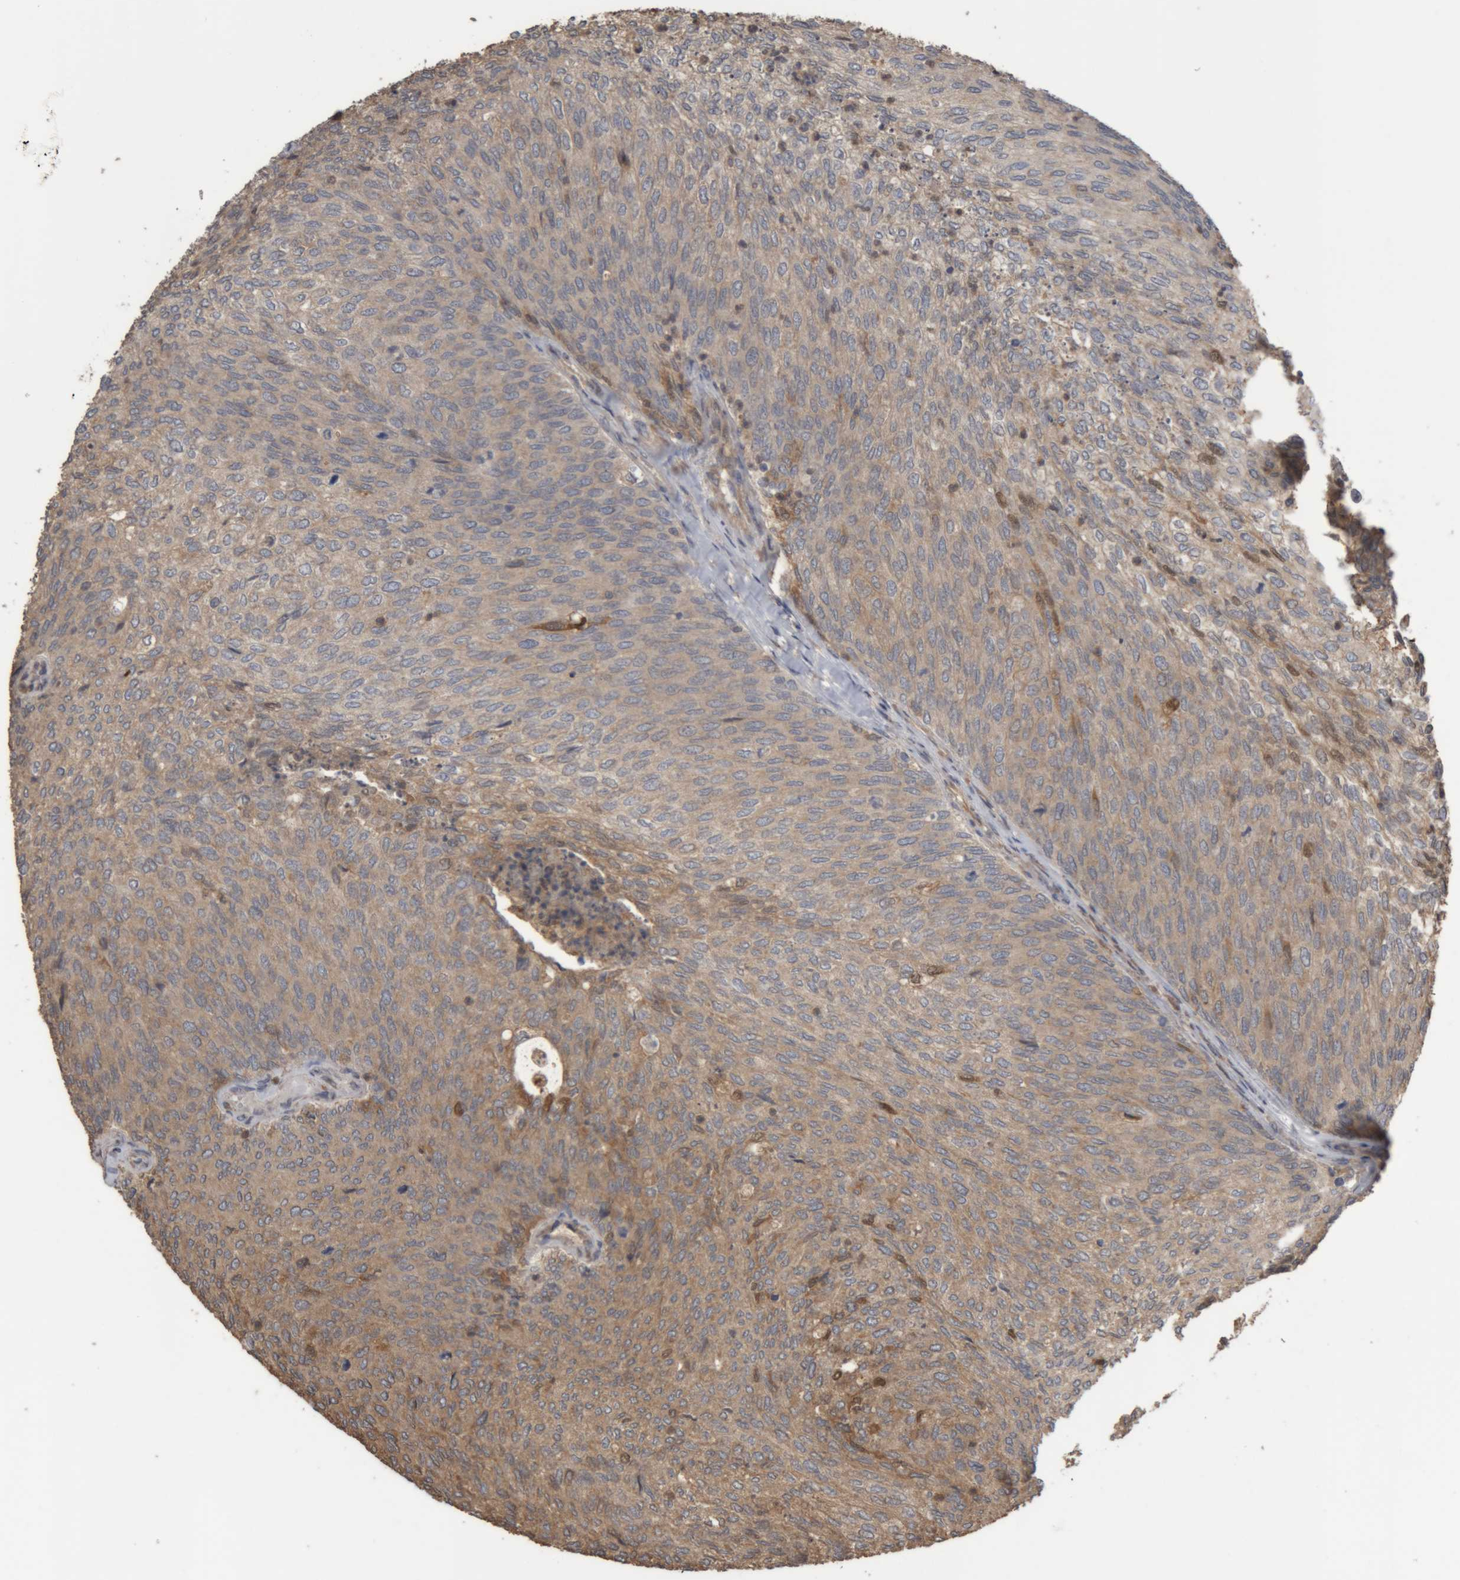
{"staining": {"intensity": "moderate", "quantity": "<25%", "location": "cytoplasmic/membranous"}, "tissue": "urothelial cancer", "cell_type": "Tumor cells", "image_type": "cancer", "snomed": [{"axis": "morphology", "description": "Urothelial carcinoma, Low grade"}, {"axis": "topography", "description": "Urinary bladder"}], "caption": "Immunohistochemistry staining of low-grade urothelial carcinoma, which exhibits low levels of moderate cytoplasmic/membranous positivity in approximately <25% of tumor cells indicating moderate cytoplasmic/membranous protein staining. The staining was performed using DAB (brown) for protein detection and nuclei were counterstained in hematoxylin (blue).", "gene": "TMED7", "patient": {"sex": "female", "age": 79}}